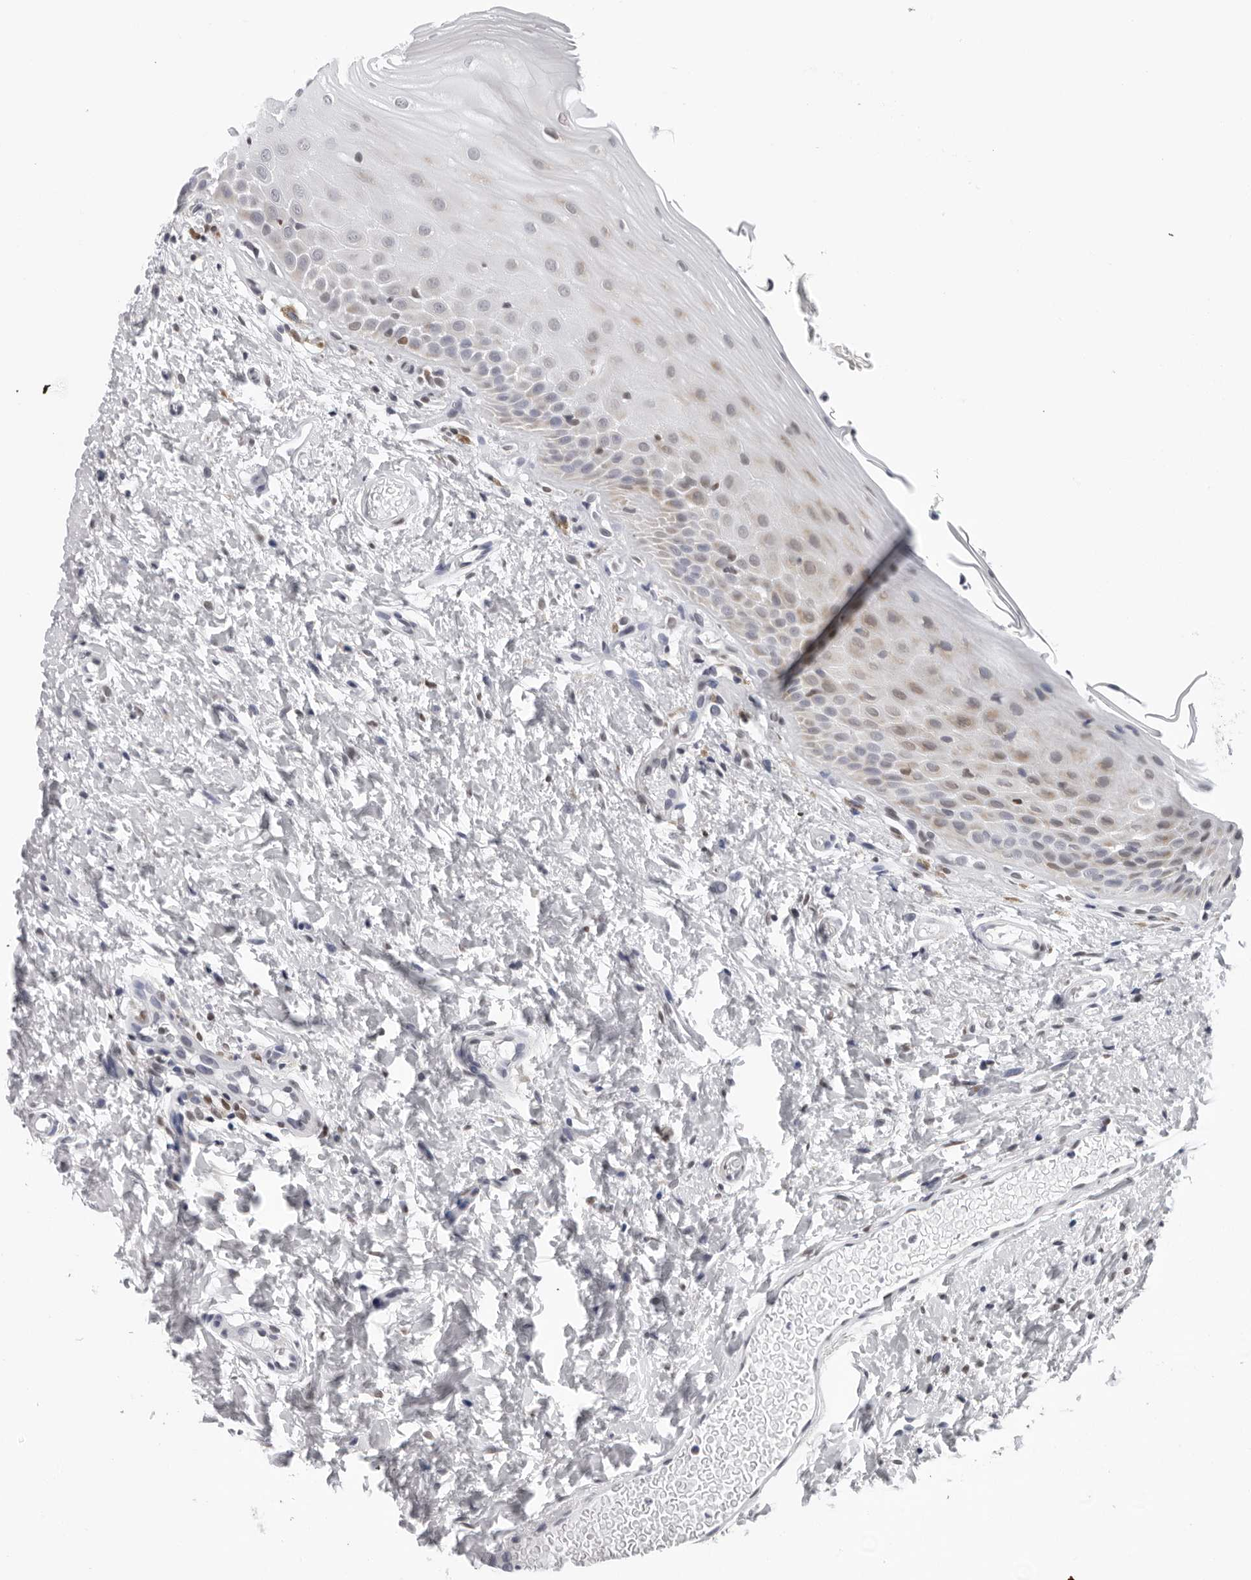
{"staining": {"intensity": "weak", "quantity": "<25%", "location": "cytoplasmic/membranous,nuclear"}, "tissue": "oral mucosa", "cell_type": "Squamous epithelial cells", "image_type": "normal", "snomed": [{"axis": "morphology", "description": "Normal tissue, NOS"}, {"axis": "topography", "description": "Oral tissue"}], "caption": "The IHC histopathology image has no significant staining in squamous epithelial cells of oral mucosa.", "gene": "CPT2", "patient": {"sex": "female", "age": 56}}